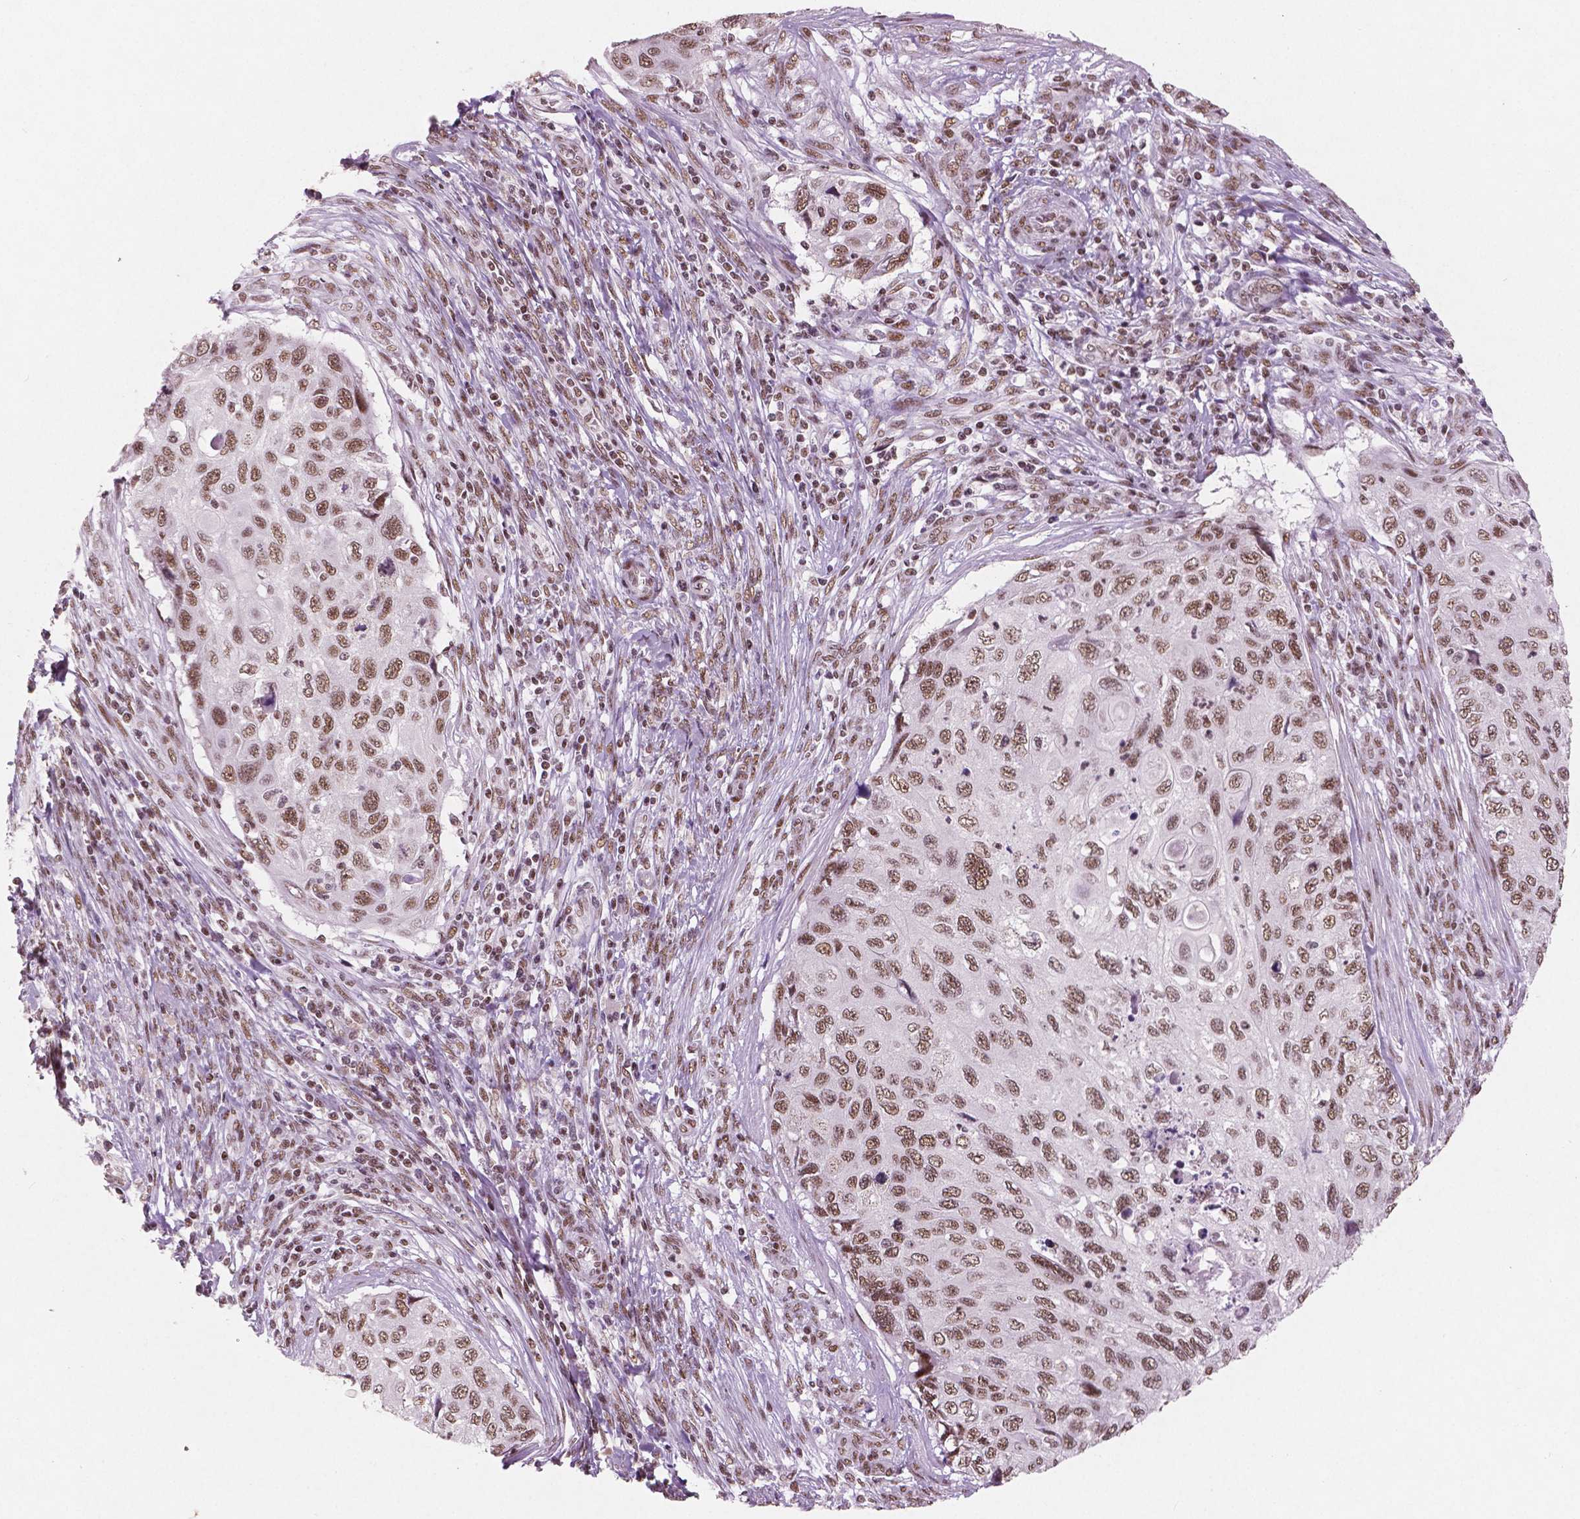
{"staining": {"intensity": "moderate", "quantity": ">75%", "location": "nuclear"}, "tissue": "cervical cancer", "cell_type": "Tumor cells", "image_type": "cancer", "snomed": [{"axis": "morphology", "description": "Squamous cell carcinoma, NOS"}, {"axis": "topography", "description": "Cervix"}], "caption": "Cervical squamous cell carcinoma stained with a protein marker demonstrates moderate staining in tumor cells.", "gene": "BRD4", "patient": {"sex": "female", "age": 70}}